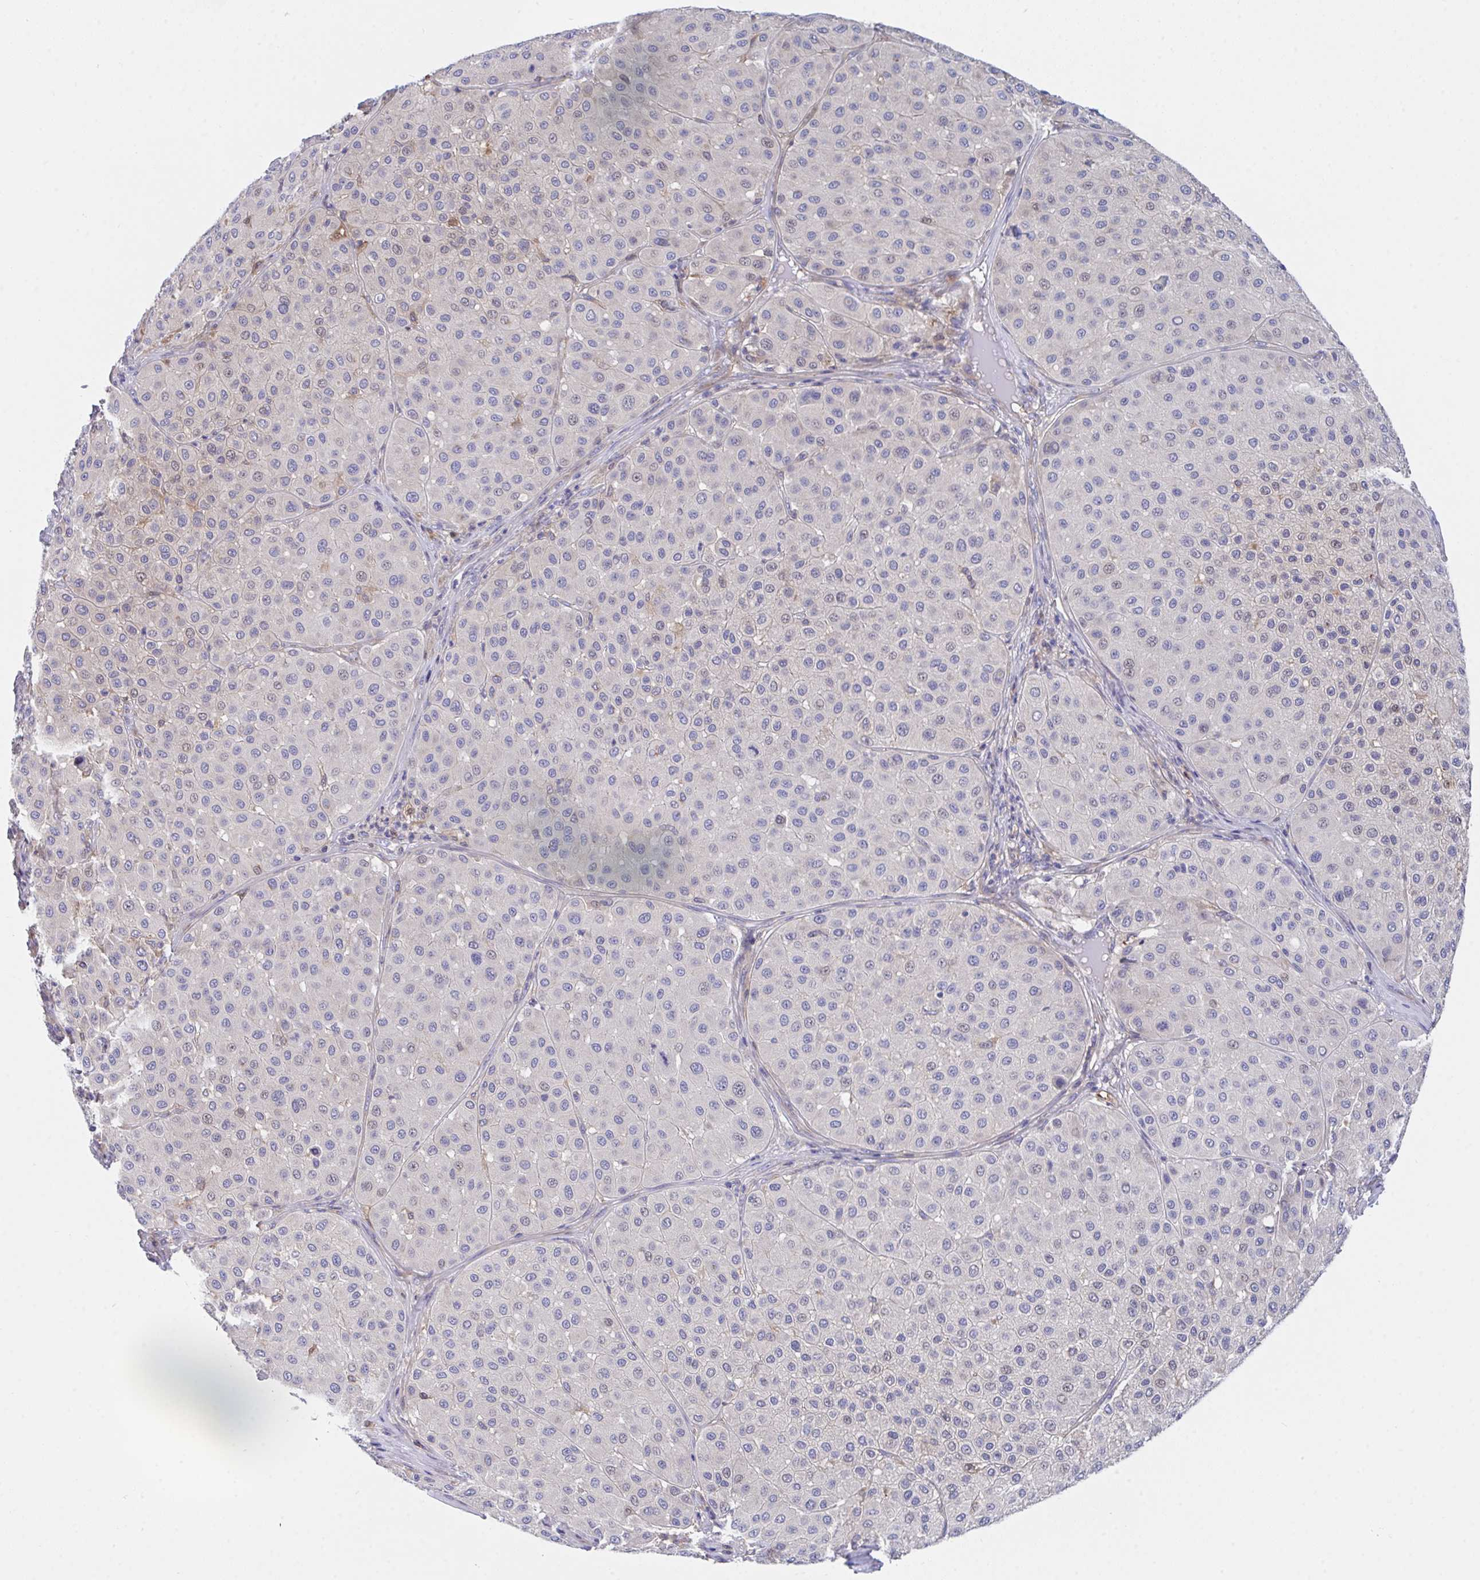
{"staining": {"intensity": "moderate", "quantity": "<25%", "location": "nuclear"}, "tissue": "melanoma", "cell_type": "Tumor cells", "image_type": "cancer", "snomed": [{"axis": "morphology", "description": "Malignant melanoma, Metastatic site"}, {"axis": "topography", "description": "Smooth muscle"}], "caption": "Malignant melanoma (metastatic site) tissue displays moderate nuclear expression in about <25% of tumor cells, visualized by immunohistochemistry. The staining was performed using DAB, with brown indicating positive protein expression. Nuclei are stained blue with hematoxylin.", "gene": "P2RX3", "patient": {"sex": "male", "age": 41}}